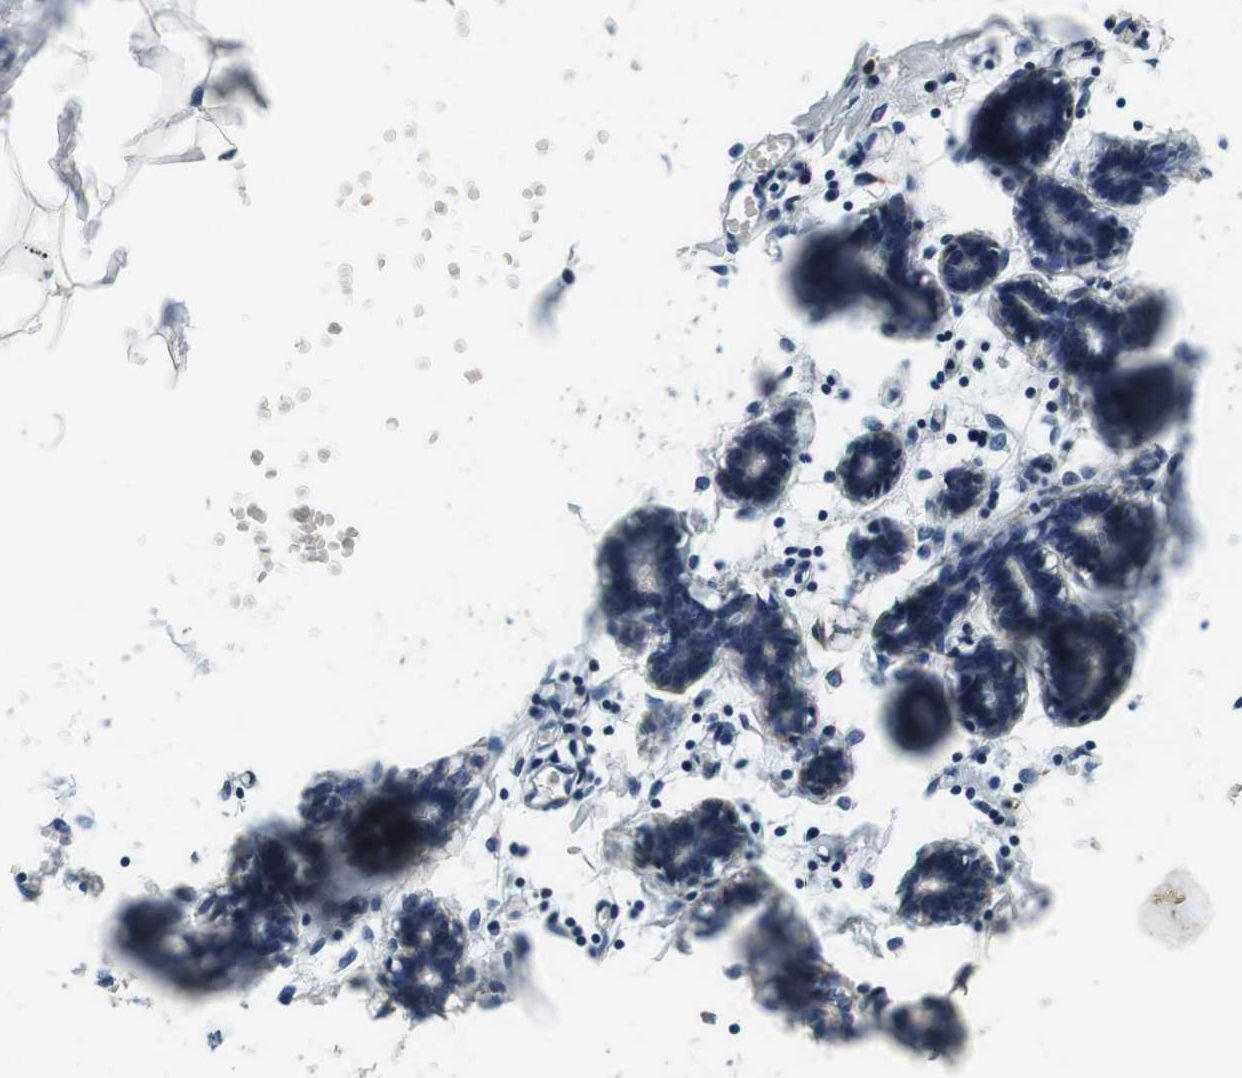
{"staining": {"intensity": "moderate", "quantity": "<25%", "location": "cytoplasmic/membranous"}, "tissue": "breast", "cell_type": "Adipocytes", "image_type": "normal", "snomed": [{"axis": "morphology", "description": "Normal tissue, NOS"}, {"axis": "topography", "description": "Breast"}], "caption": "This image demonstrates immunohistochemistry staining of normal breast, with low moderate cytoplasmic/membranous expression in about <25% of adipocytes.", "gene": "TXNRD1", "patient": {"sex": "female", "age": 27}}